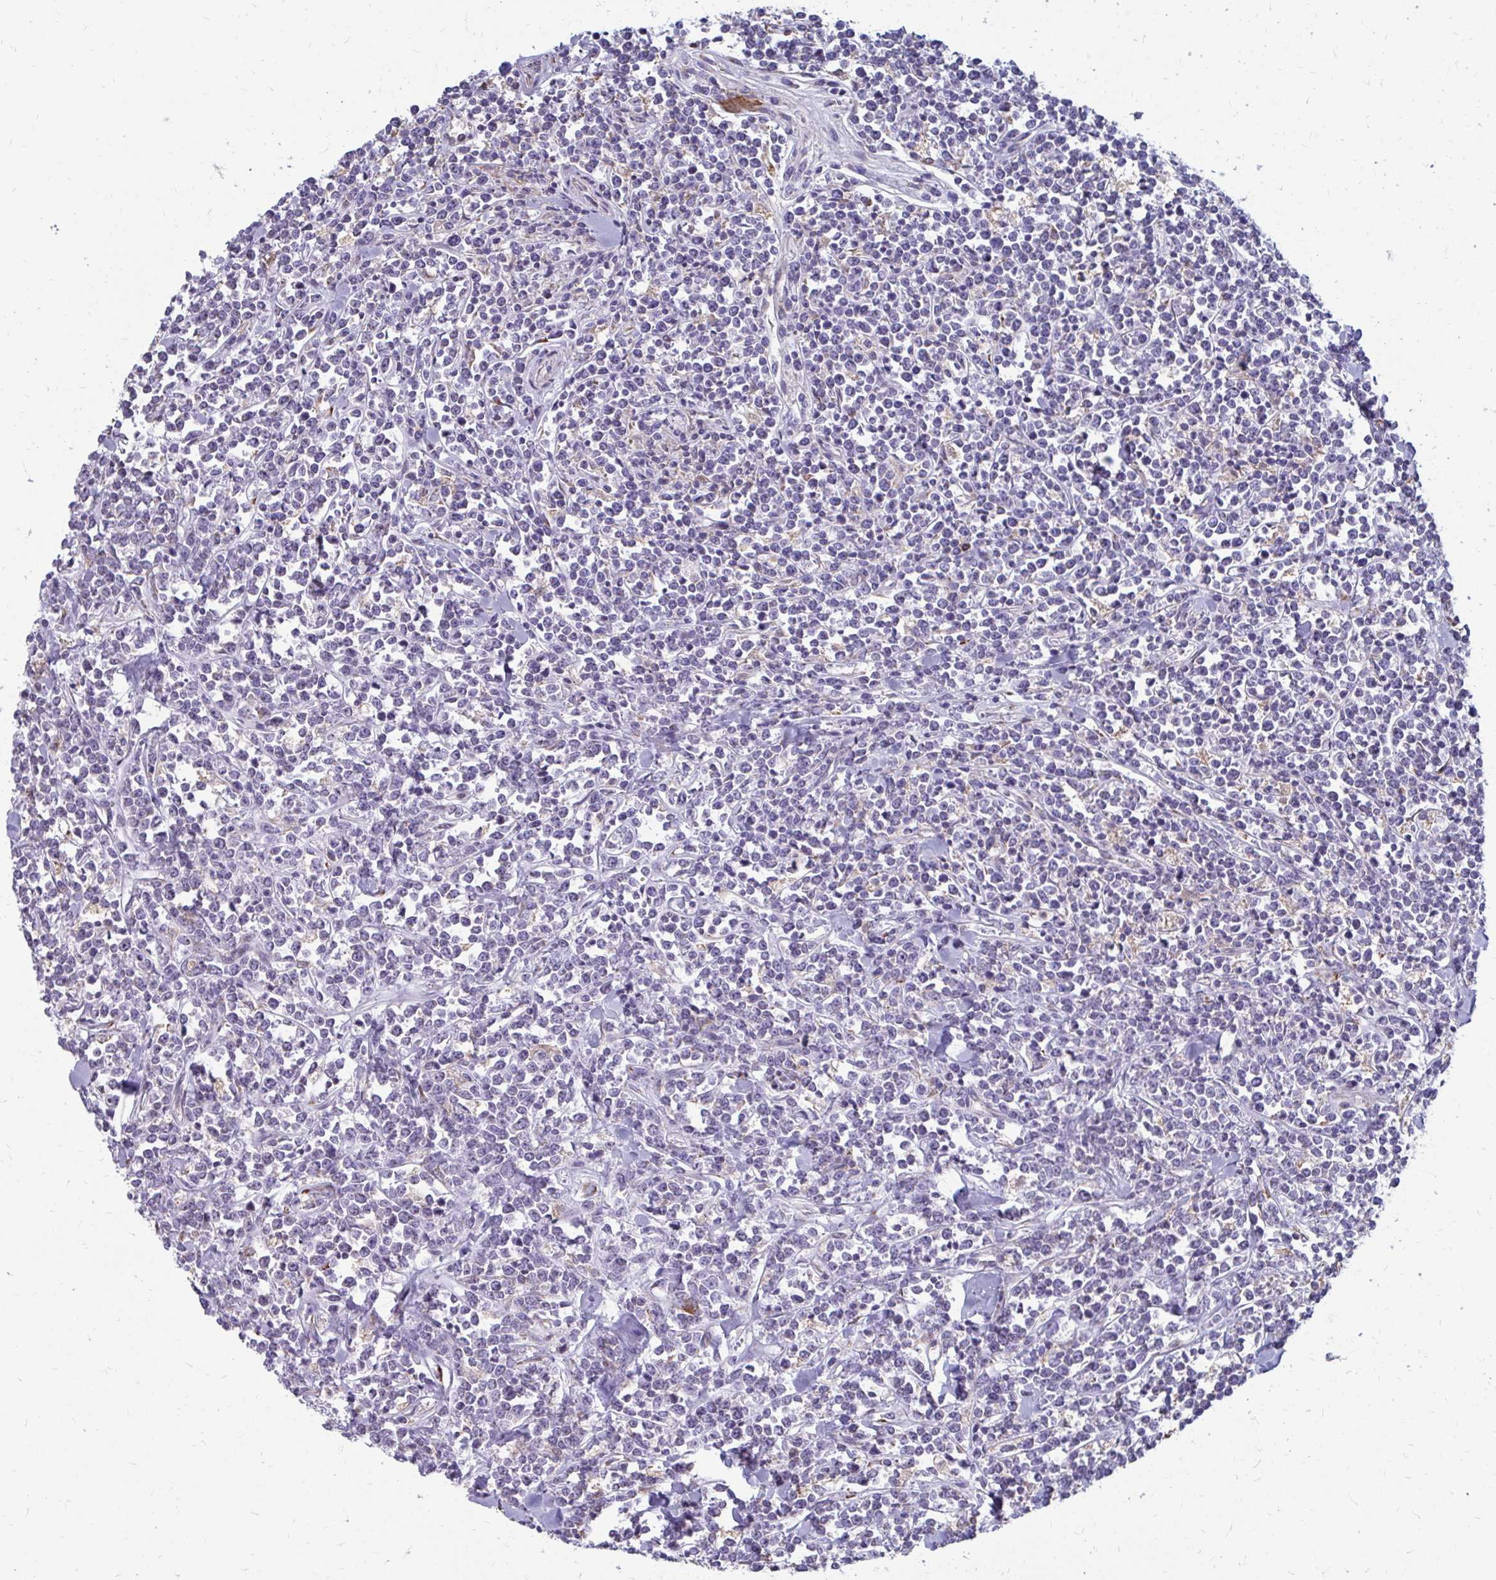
{"staining": {"intensity": "negative", "quantity": "none", "location": "none"}, "tissue": "lymphoma", "cell_type": "Tumor cells", "image_type": "cancer", "snomed": [{"axis": "morphology", "description": "Malignant lymphoma, non-Hodgkin's type, High grade"}, {"axis": "topography", "description": "Small intestine"}, {"axis": "topography", "description": "Colon"}], "caption": "Histopathology image shows no significant protein staining in tumor cells of lymphoma.", "gene": "FKBP2", "patient": {"sex": "male", "age": 8}}